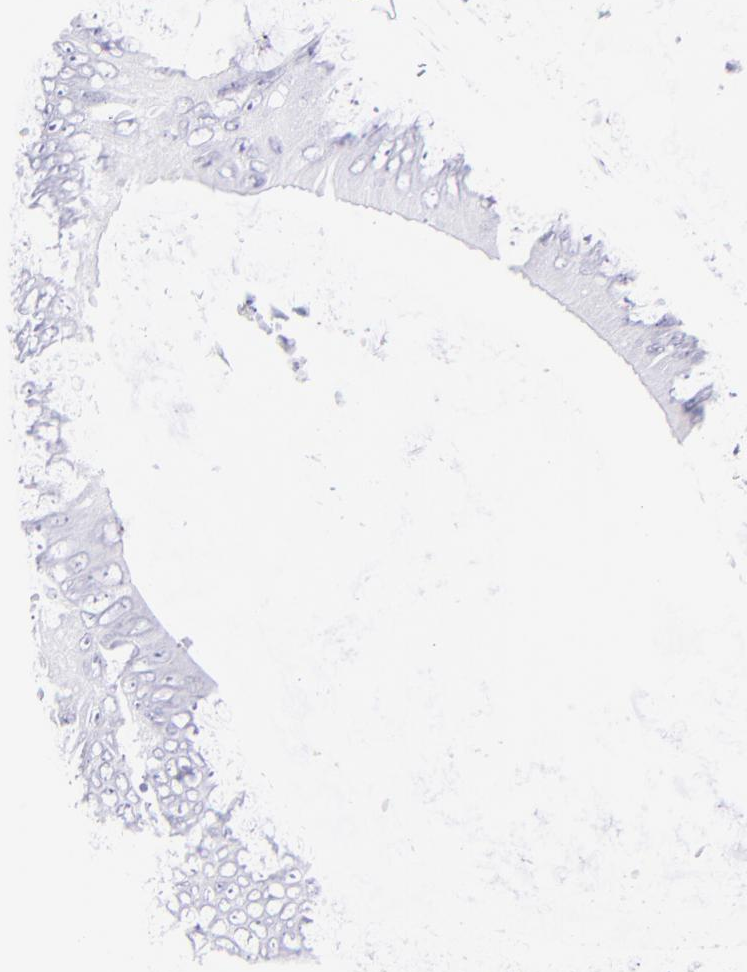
{"staining": {"intensity": "negative", "quantity": "none", "location": "none"}, "tissue": "colorectal cancer", "cell_type": "Tumor cells", "image_type": "cancer", "snomed": [{"axis": "morphology", "description": "Normal tissue, NOS"}, {"axis": "morphology", "description": "Adenocarcinoma, NOS"}, {"axis": "topography", "description": "Rectum"}, {"axis": "topography", "description": "Peripheral nerve tissue"}], "caption": "DAB immunohistochemical staining of human colorectal adenocarcinoma demonstrates no significant positivity in tumor cells. The staining was performed using DAB to visualize the protein expression in brown, while the nuclei were stained in blue with hematoxylin (Magnification: 20x).", "gene": "CD72", "patient": {"sex": "female", "age": 77}}